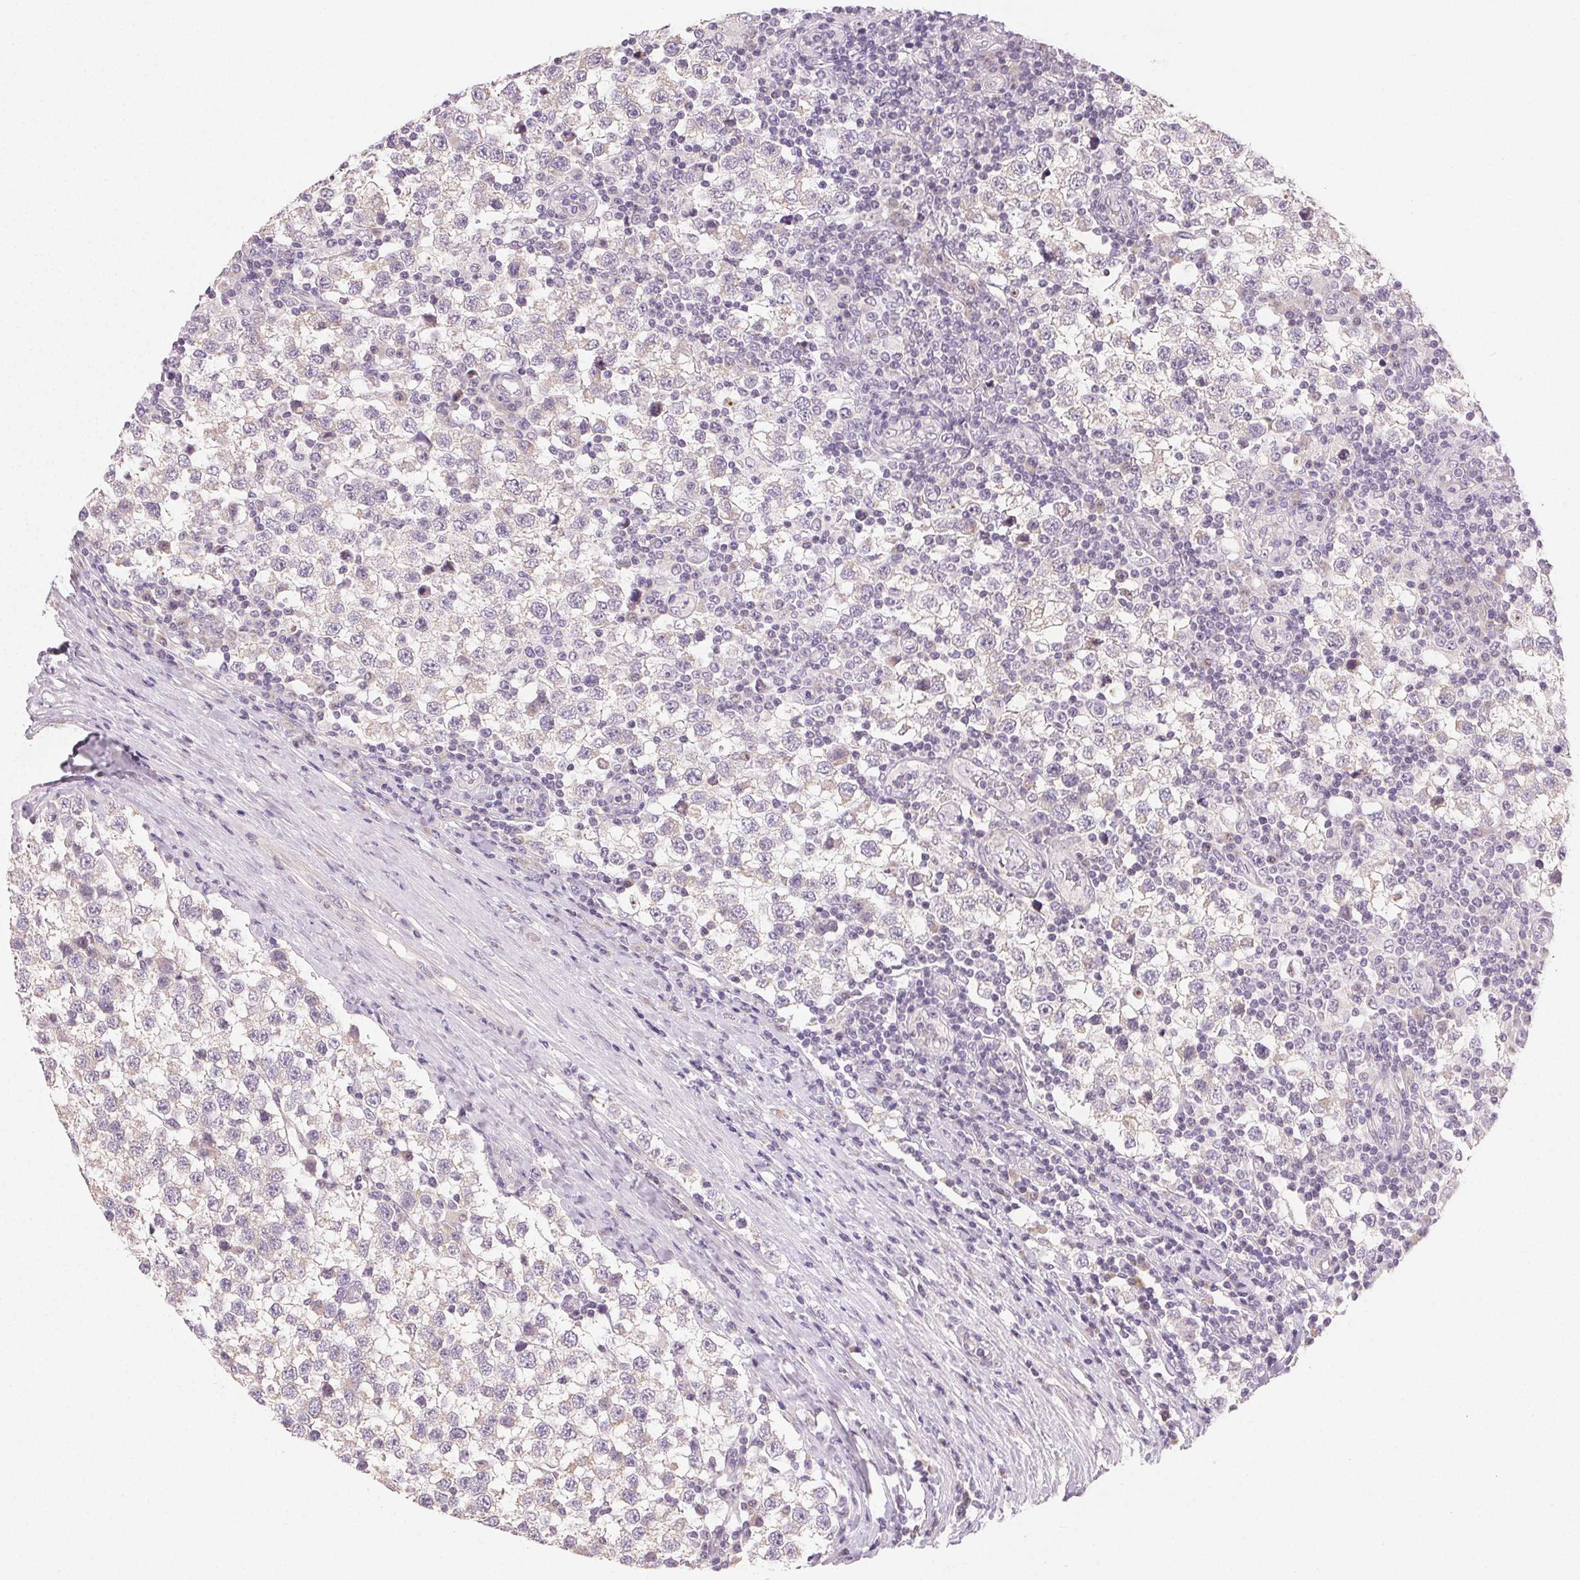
{"staining": {"intensity": "negative", "quantity": "none", "location": "none"}, "tissue": "testis cancer", "cell_type": "Tumor cells", "image_type": "cancer", "snomed": [{"axis": "morphology", "description": "Seminoma, NOS"}, {"axis": "topography", "description": "Testis"}], "caption": "DAB immunohistochemical staining of seminoma (testis) displays no significant positivity in tumor cells.", "gene": "MYBL1", "patient": {"sex": "male", "age": 34}}